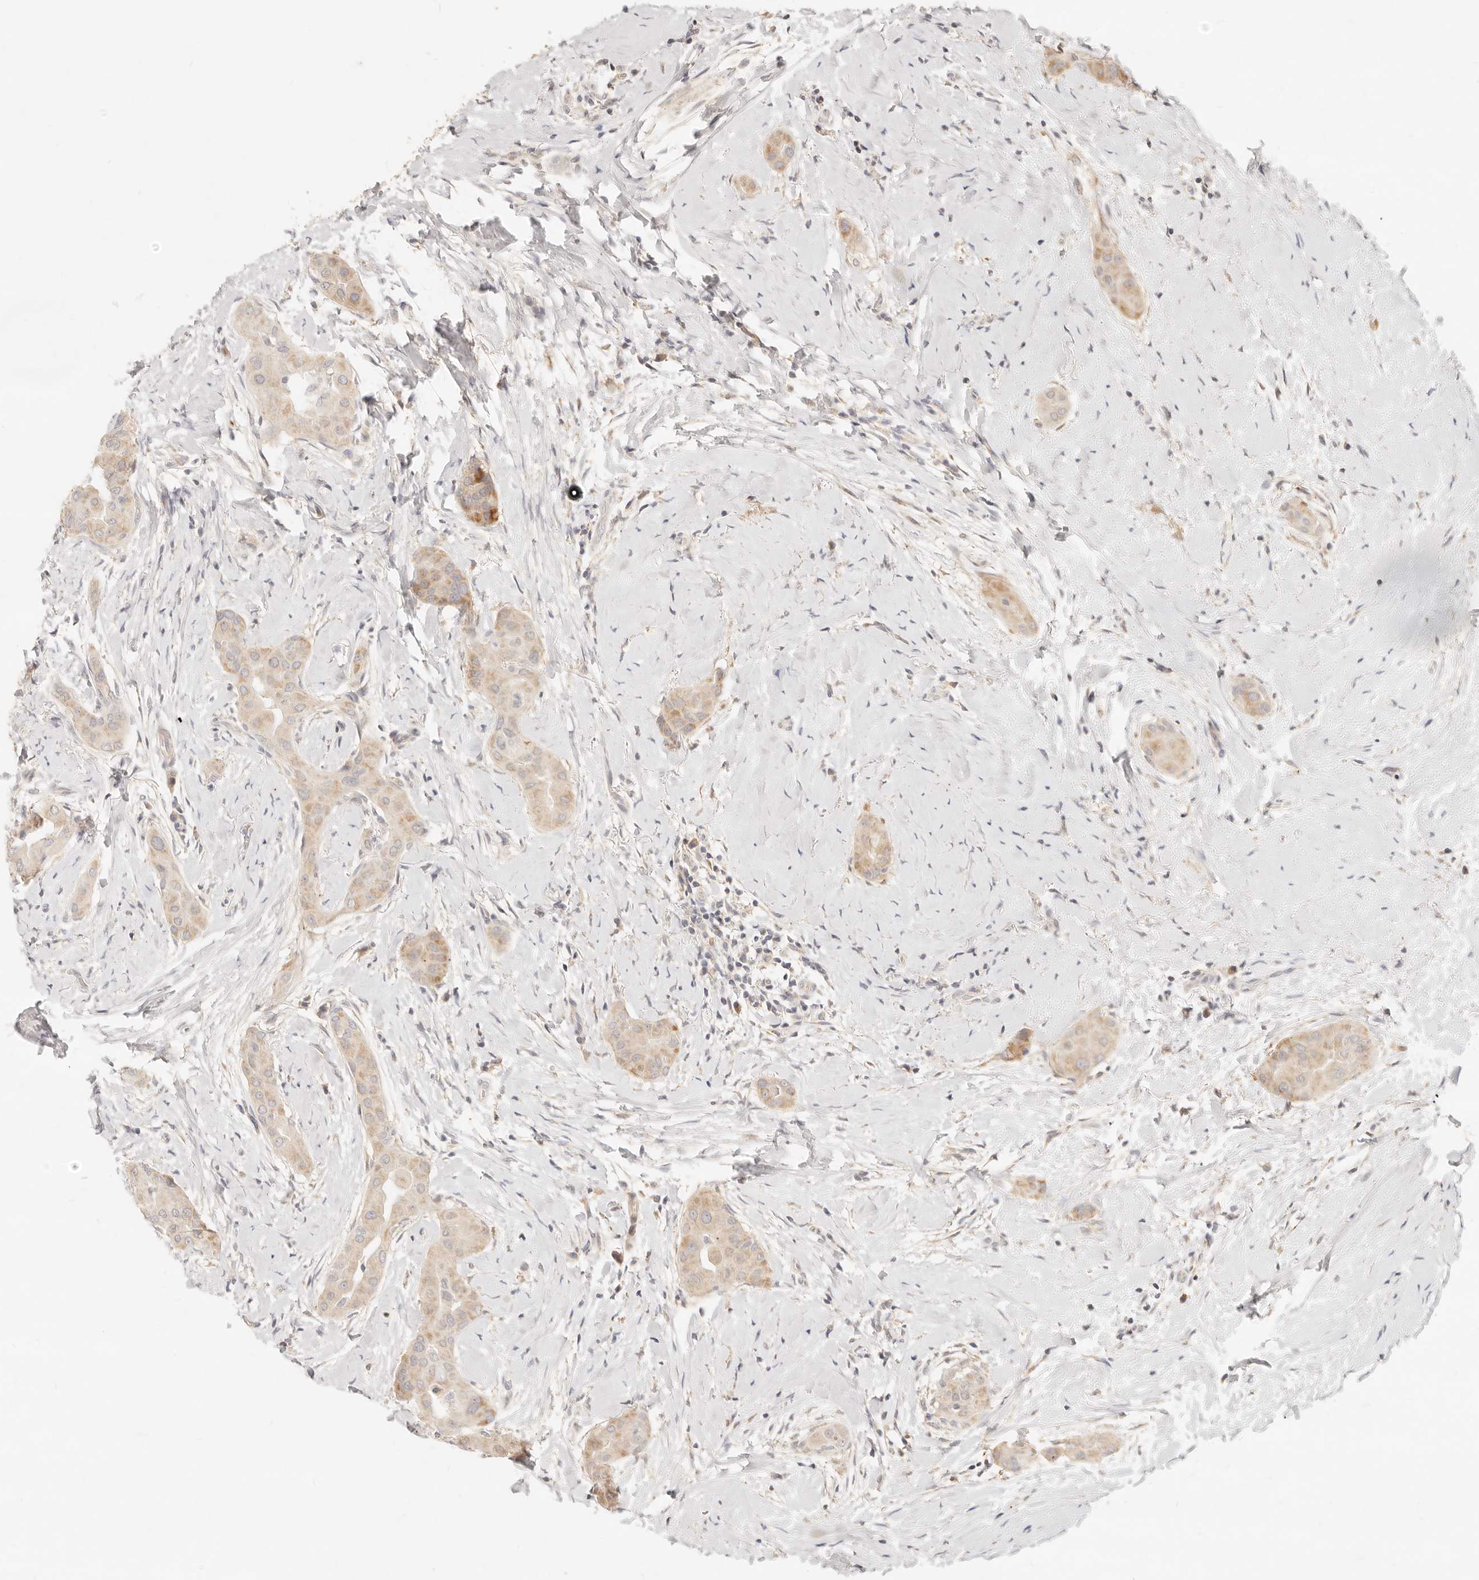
{"staining": {"intensity": "weak", "quantity": ">75%", "location": "cytoplasmic/membranous"}, "tissue": "thyroid cancer", "cell_type": "Tumor cells", "image_type": "cancer", "snomed": [{"axis": "morphology", "description": "Papillary adenocarcinoma, NOS"}, {"axis": "topography", "description": "Thyroid gland"}], "caption": "Human papillary adenocarcinoma (thyroid) stained with a brown dye exhibits weak cytoplasmic/membranous positive expression in approximately >75% of tumor cells.", "gene": "RUBCNL", "patient": {"sex": "male", "age": 33}}